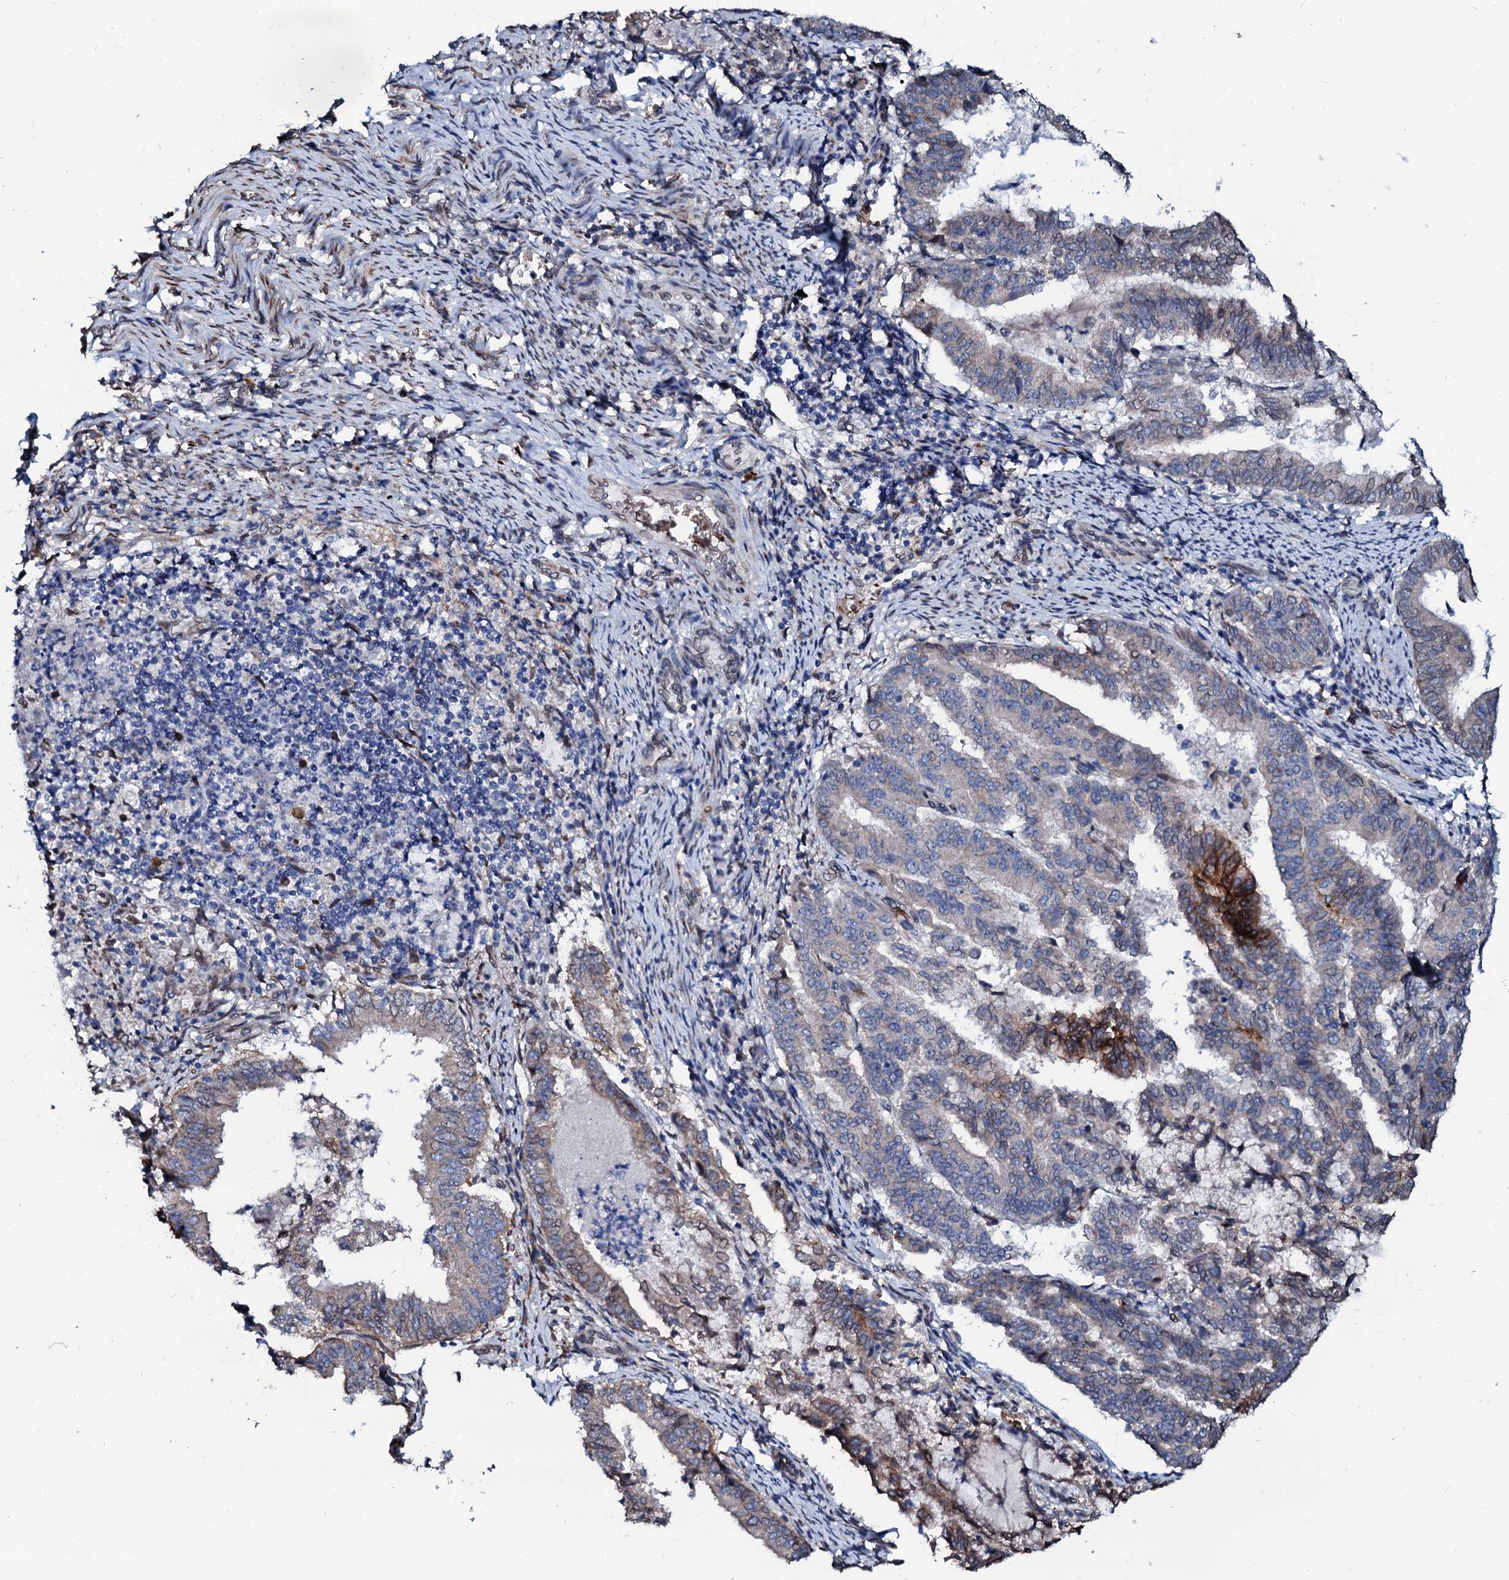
{"staining": {"intensity": "negative", "quantity": "none", "location": "none"}, "tissue": "endometrial cancer", "cell_type": "Tumor cells", "image_type": "cancer", "snomed": [{"axis": "morphology", "description": "Adenocarcinoma, NOS"}, {"axis": "topography", "description": "Endometrium"}], "caption": "Micrograph shows no significant protein expression in tumor cells of endometrial adenocarcinoma.", "gene": "NRP2", "patient": {"sex": "female", "age": 80}}